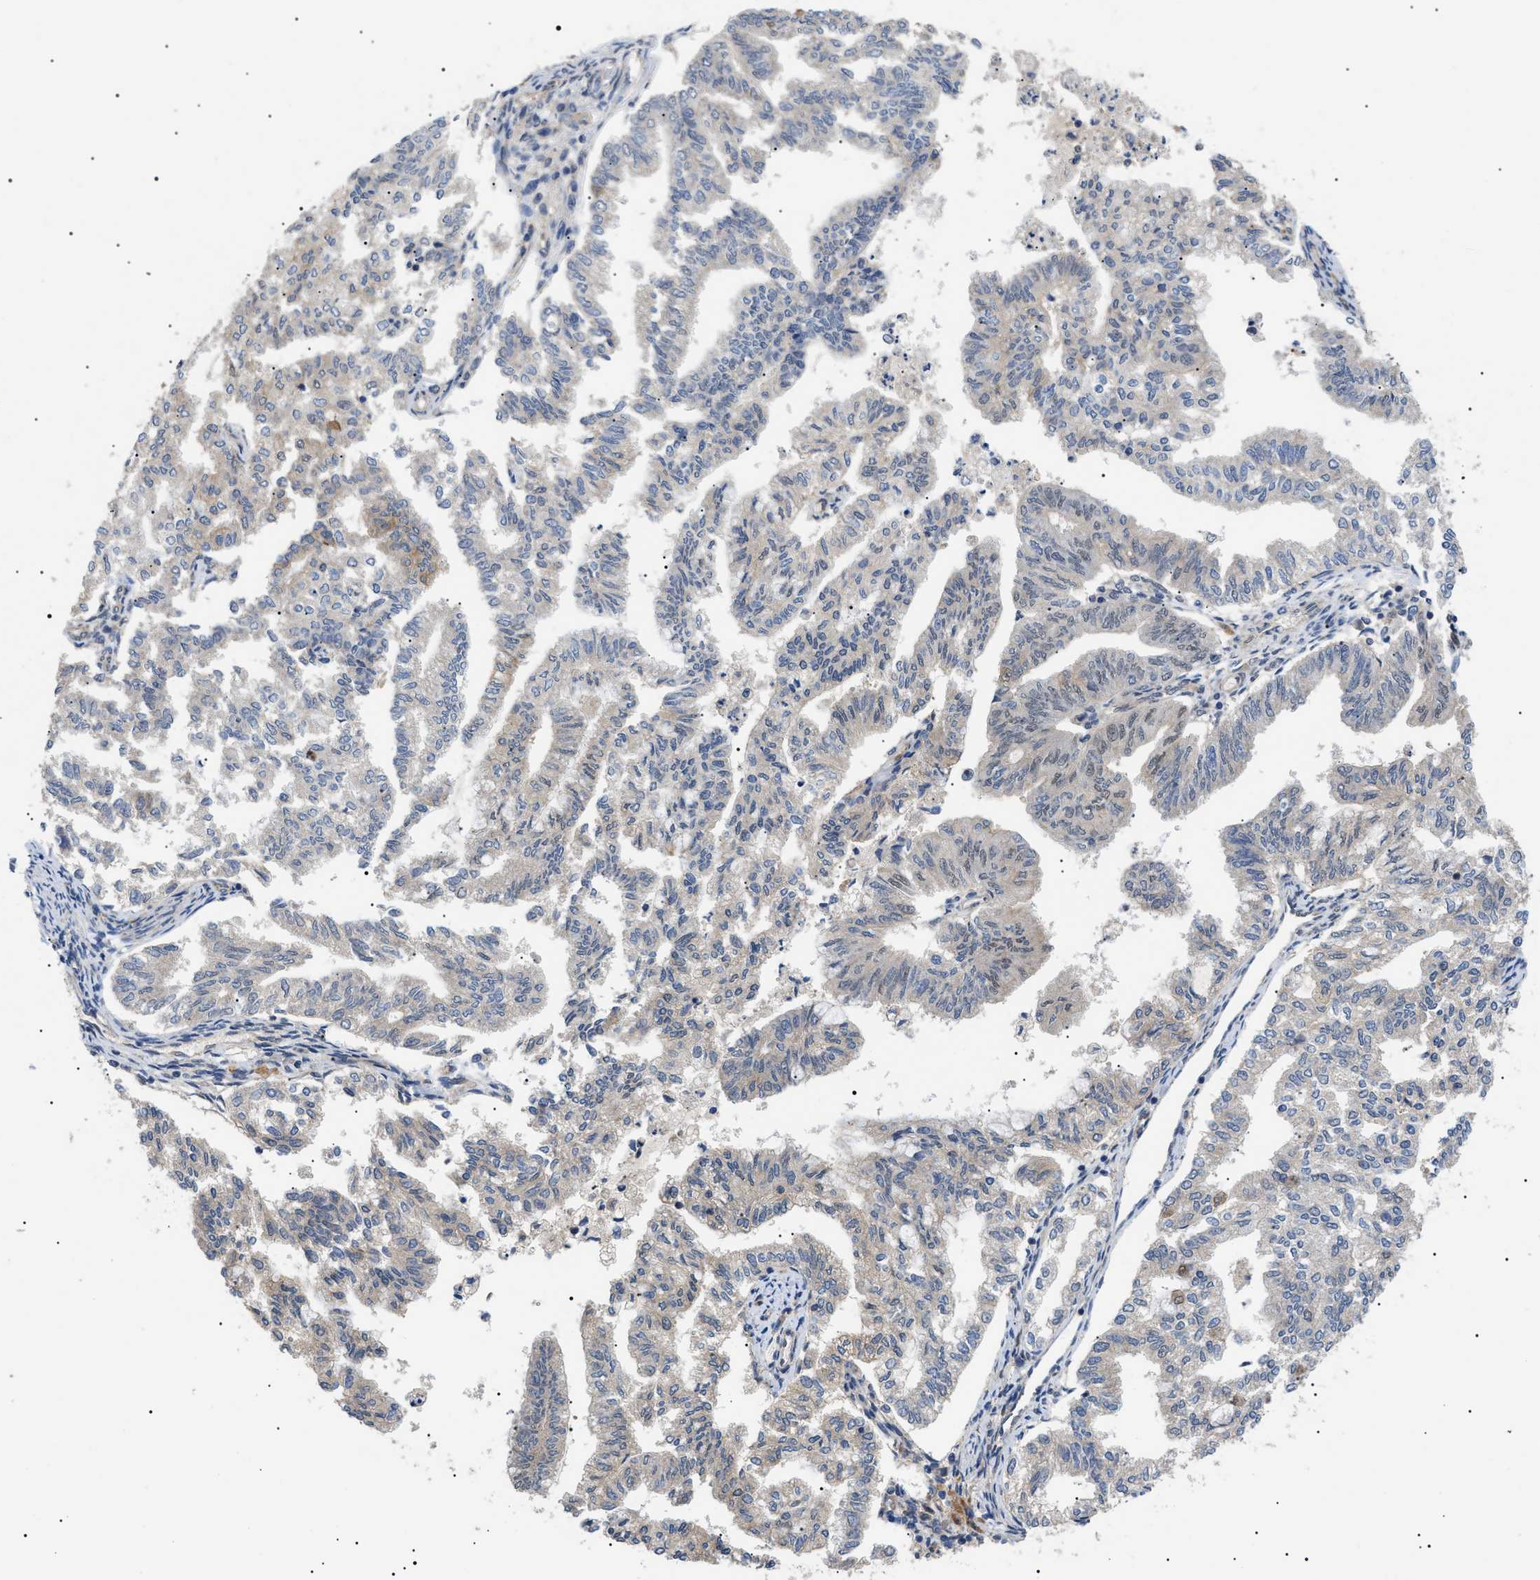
{"staining": {"intensity": "weak", "quantity": "<25%", "location": "nuclear"}, "tissue": "endometrial cancer", "cell_type": "Tumor cells", "image_type": "cancer", "snomed": [{"axis": "morphology", "description": "Adenocarcinoma, NOS"}, {"axis": "topography", "description": "Endometrium"}], "caption": "Immunohistochemical staining of endometrial adenocarcinoma demonstrates no significant staining in tumor cells. The staining was performed using DAB (3,3'-diaminobenzidine) to visualize the protein expression in brown, while the nuclei were stained in blue with hematoxylin (Magnification: 20x).", "gene": "CRCP", "patient": {"sex": "female", "age": 79}}